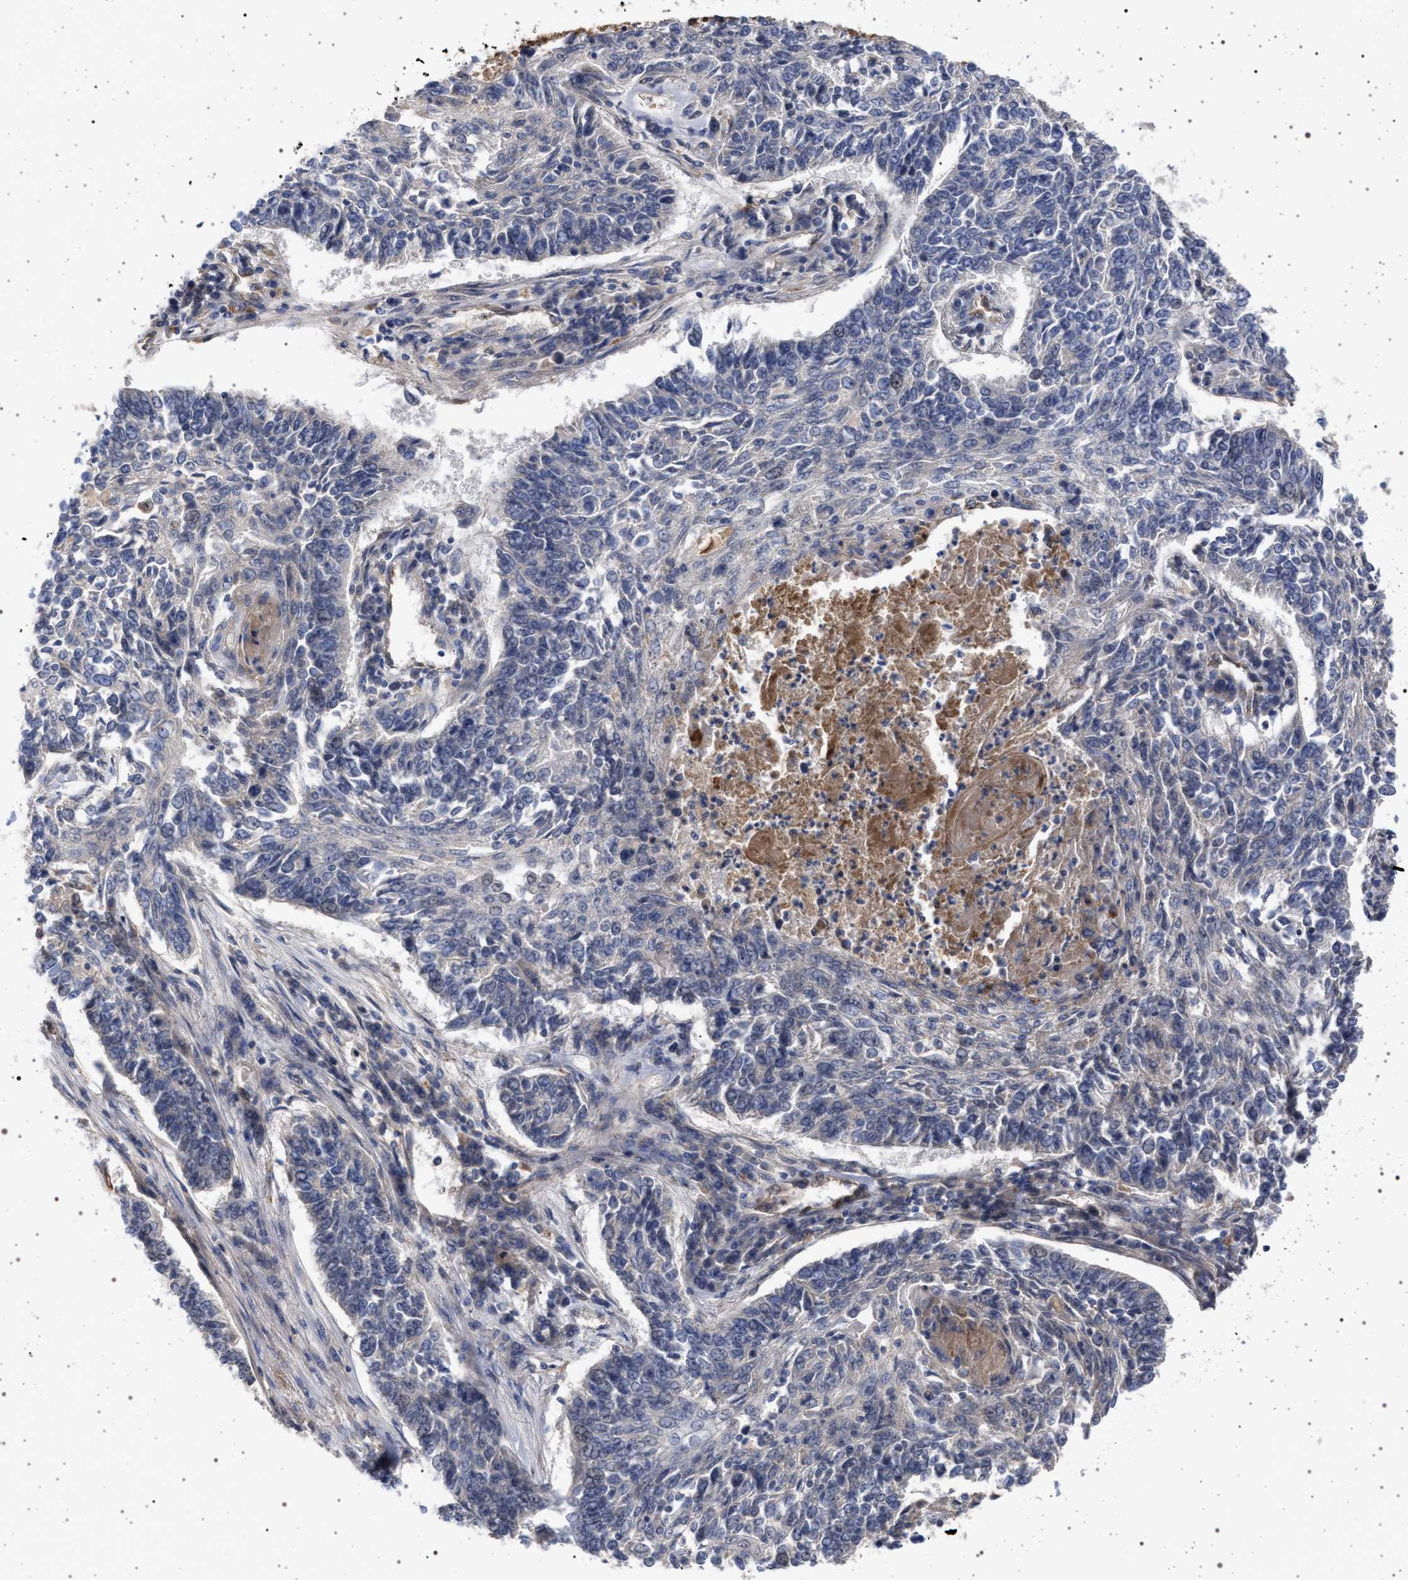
{"staining": {"intensity": "negative", "quantity": "none", "location": "none"}, "tissue": "lung cancer", "cell_type": "Tumor cells", "image_type": "cancer", "snomed": [{"axis": "morphology", "description": "Normal tissue, NOS"}, {"axis": "morphology", "description": "Squamous cell carcinoma, NOS"}, {"axis": "topography", "description": "Cartilage tissue"}, {"axis": "topography", "description": "Bronchus"}, {"axis": "topography", "description": "Lung"}], "caption": "This is an IHC image of human squamous cell carcinoma (lung). There is no expression in tumor cells.", "gene": "RBM48", "patient": {"sex": "female", "age": 49}}